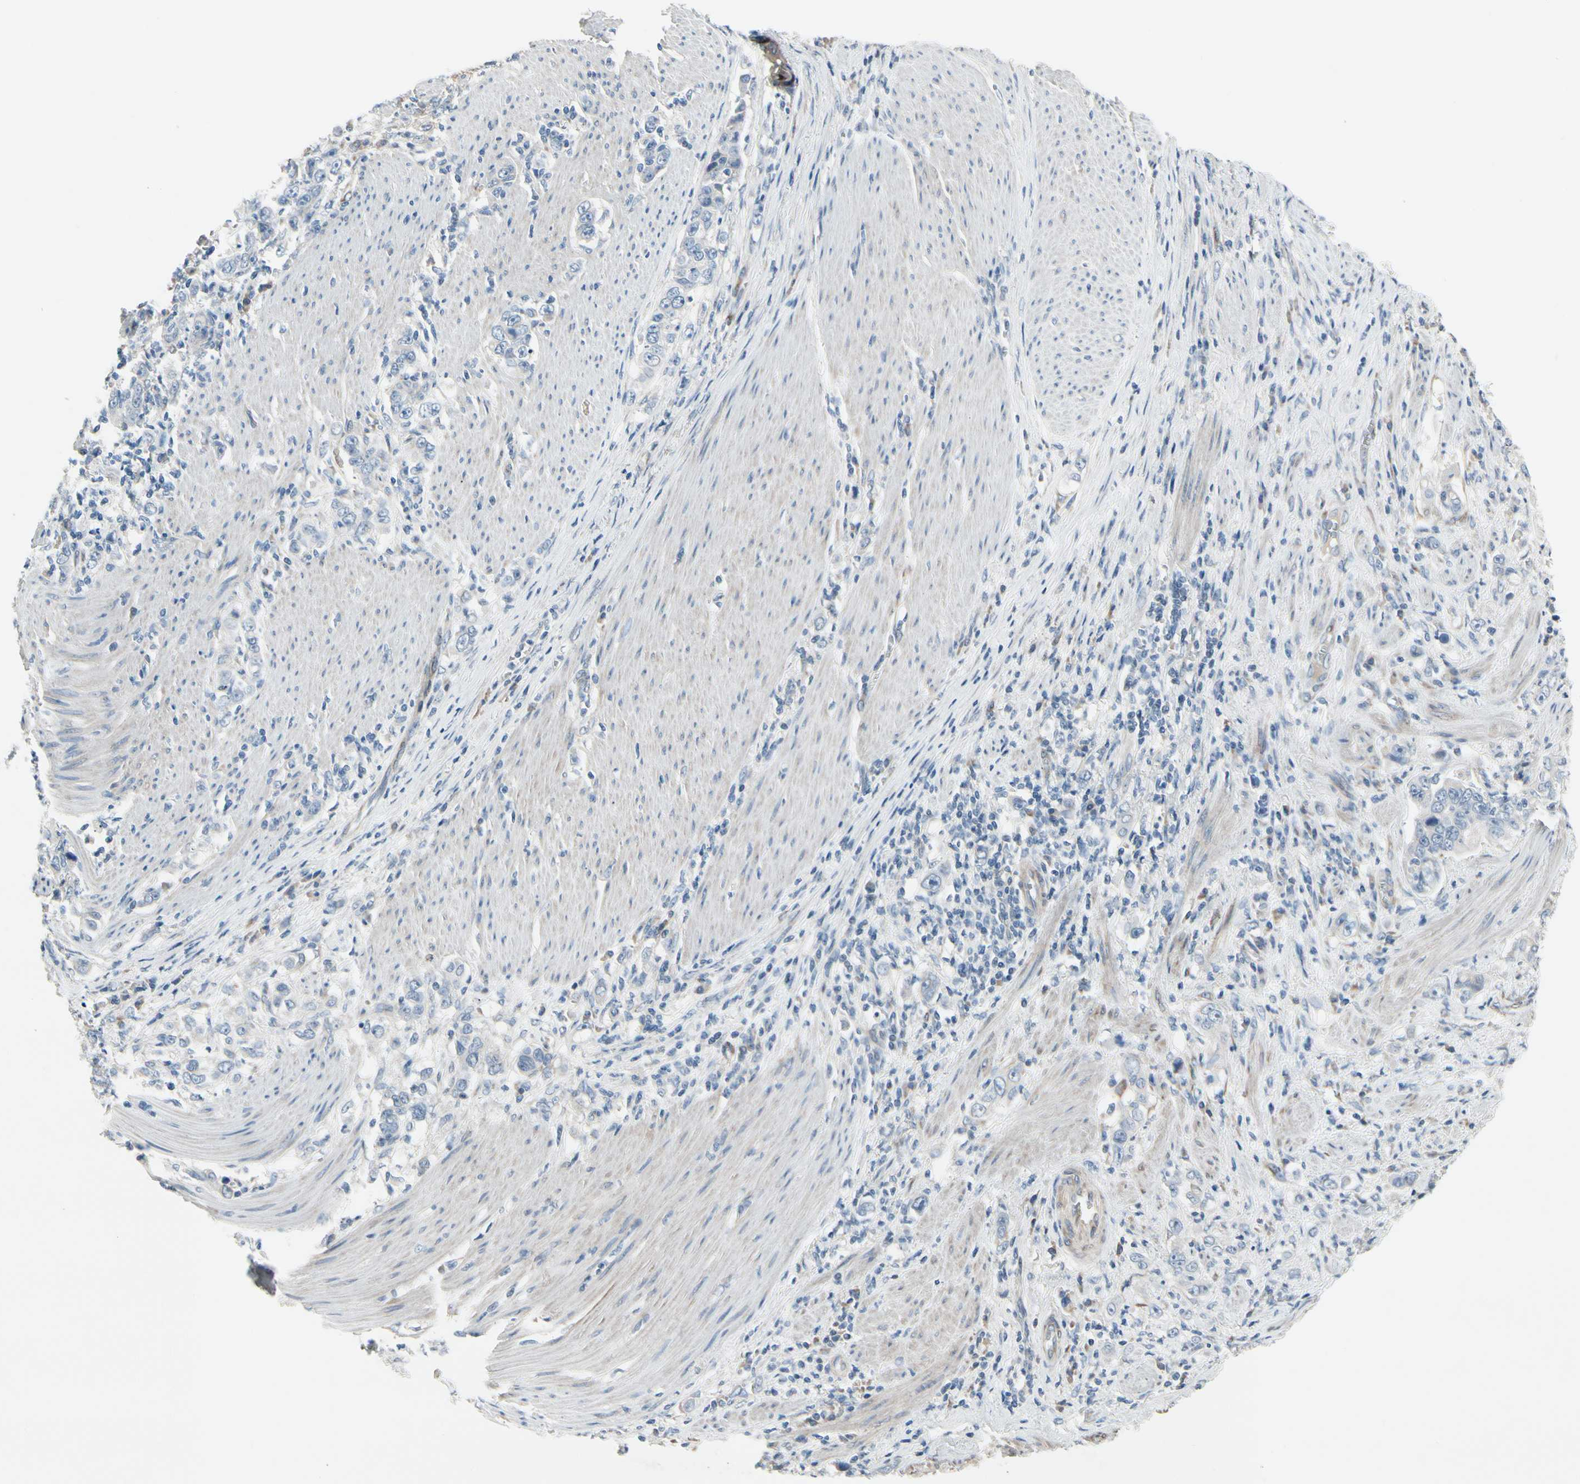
{"staining": {"intensity": "negative", "quantity": "none", "location": "none"}, "tissue": "stomach cancer", "cell_type": "Tumor cells", "image_type": "cancer", "snomed": [{"axis": "morphology", "description": "Adenocarcinoma, NOS"}, {"axis": "topography", "description": "Stomach, lower"}], "caption": "Immunohistochemistry (IHC) of stomach cancer displays no expression in tumor cells. (DAB immunohistochemistry with hematoxylin counter stain).", "gene": "MAP2", "patient": {"sex": "female", "age": 72}}